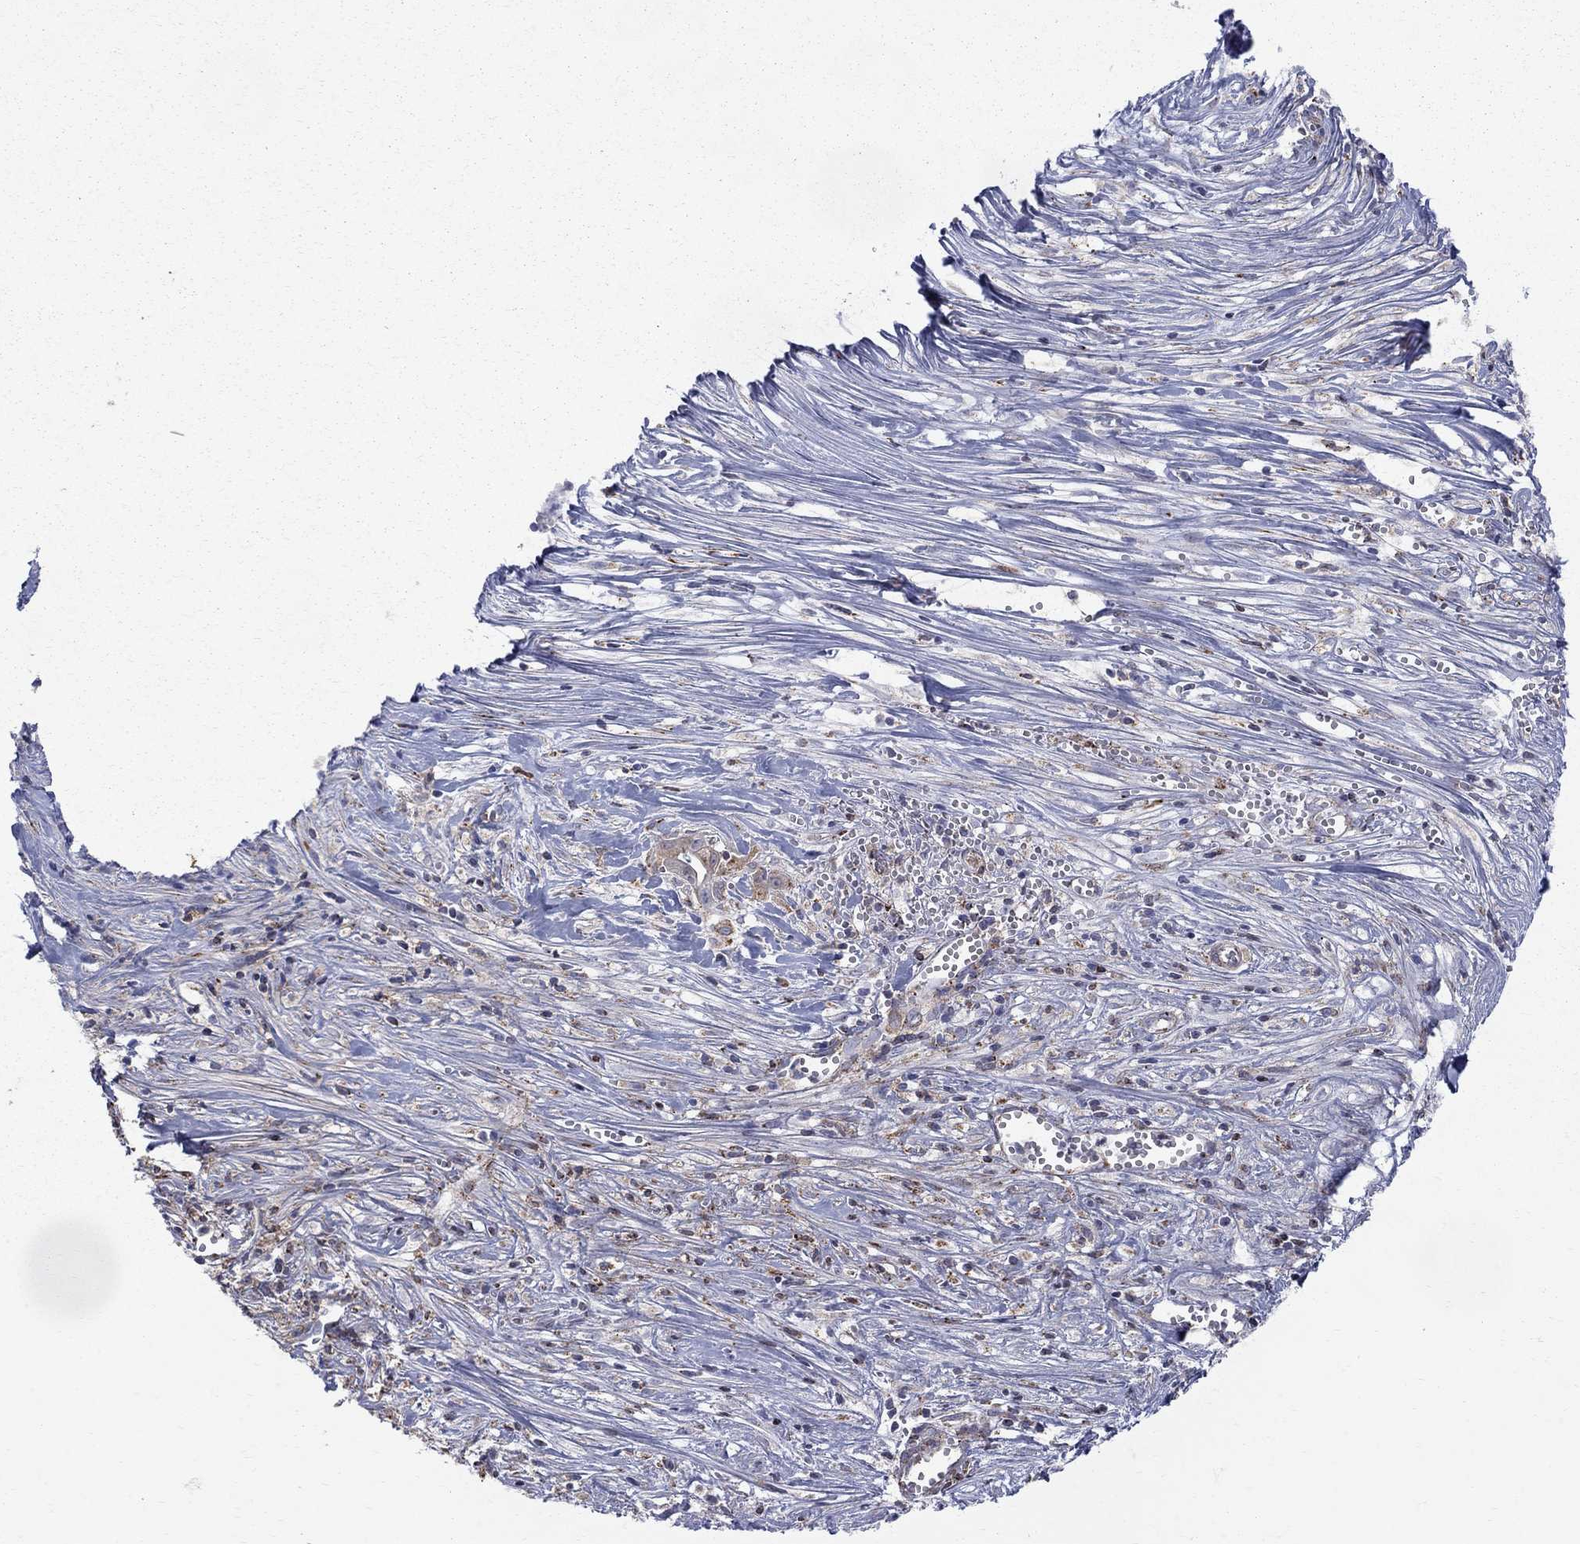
{"staining": {"intensity": "weak", "quantity": ">75%", "location": "cytoplasmic/membranous"}, "tissue": "pancreatic cancer", "cell_type": "Tumor cells", "image_type": "cancer", "snomed": [{"axis": "morphology", "description": "Adenocarcinoma, NOS"}, {"axis": "topography", "description": "Pancreas"}], "caption": "Protein analysis of pancreatic cancer (adenocarcinoma) tissue displays weak cytoplasmic/membranous staining in about >75% of tumor cells.", "gene": "CAB39L", "patient": {"sex": "male", "age": 71}}